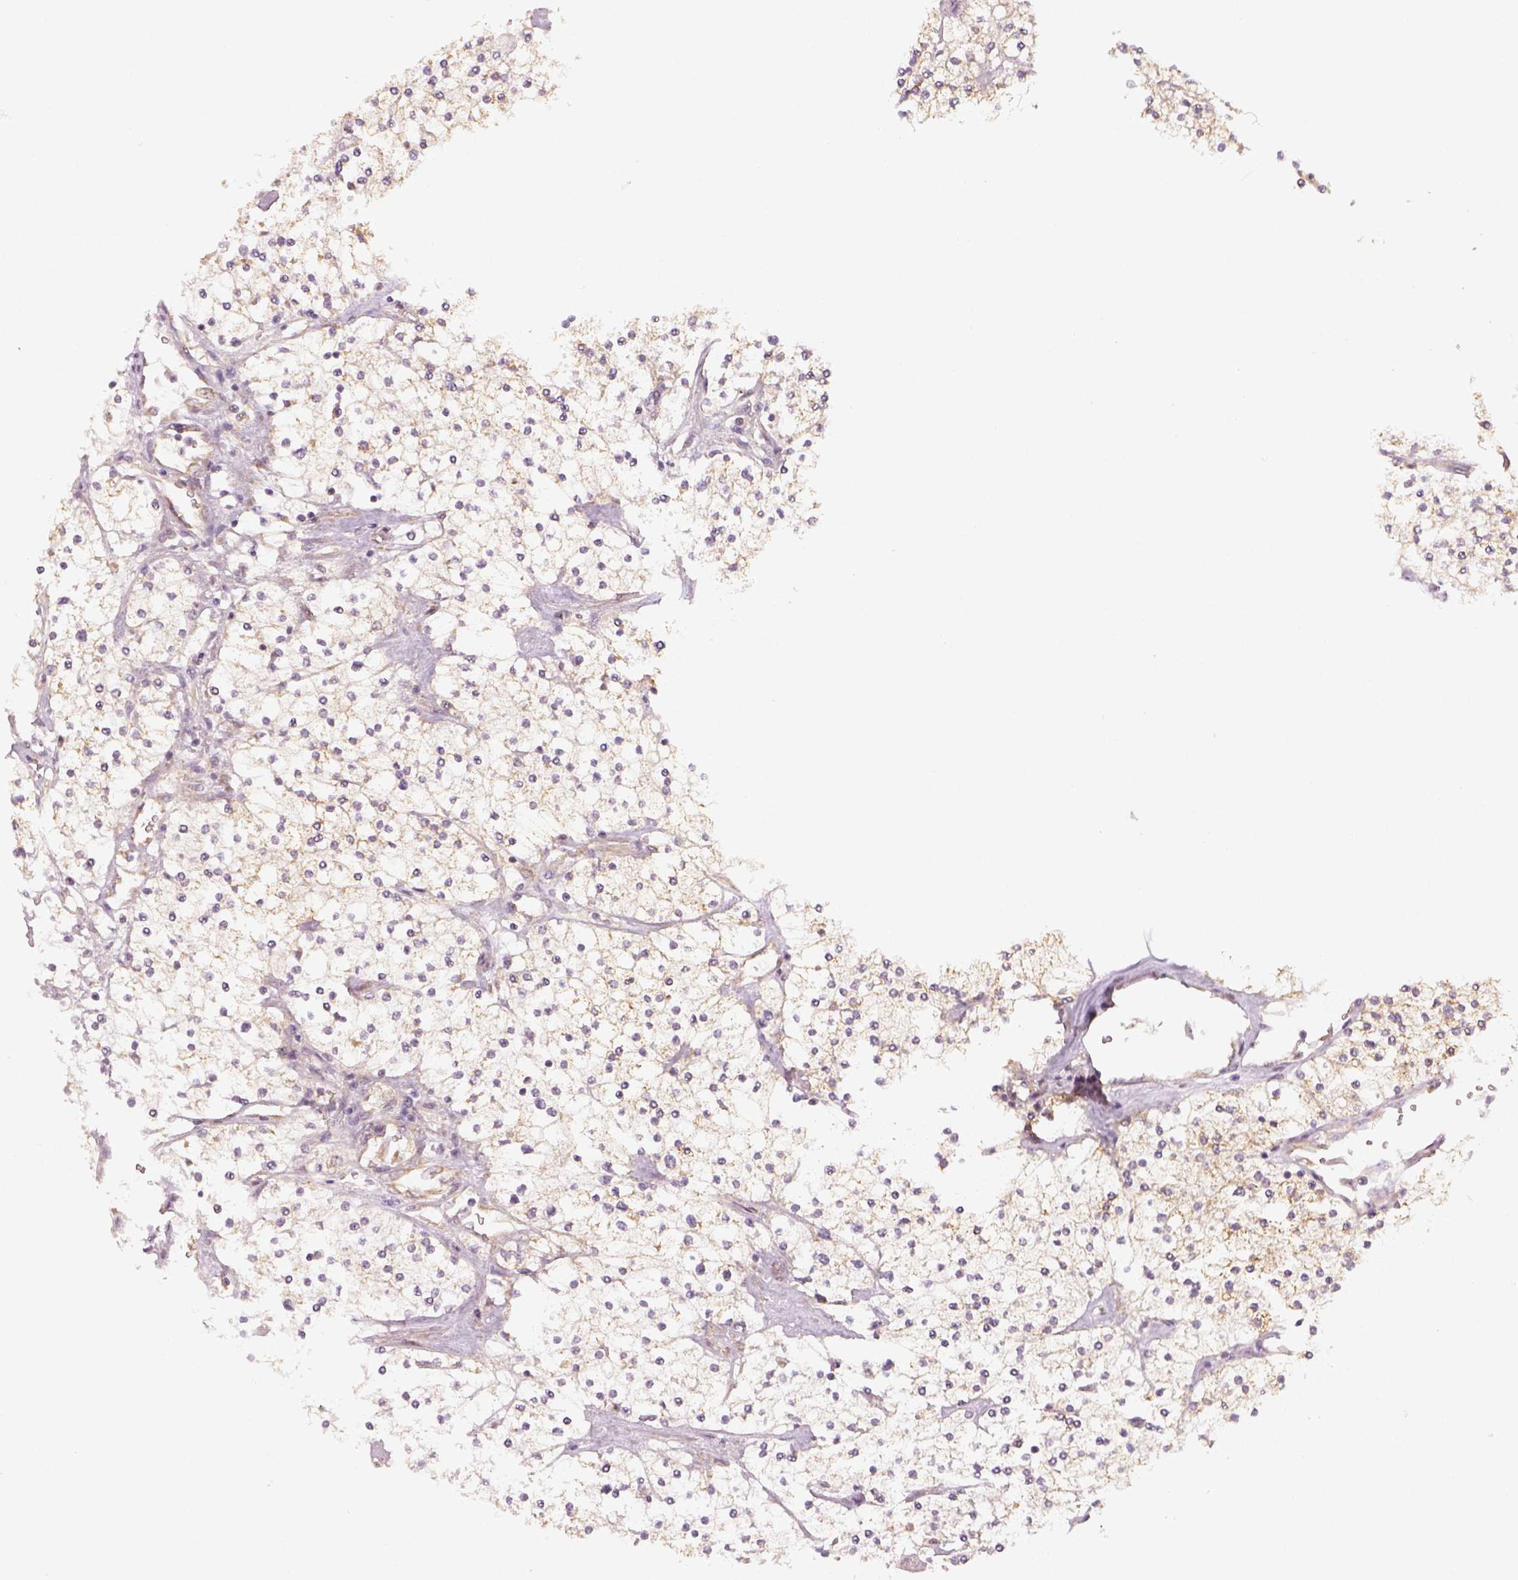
{"staining": {"intensity": "weak", "quantity": ">75%", "location": "cytoplasmic/membranous"}, "tissue": "renal cancer", "cell_type": "Tumor cells", "image_type": "cancer", "snomed": [{"axis": "morphology", "description": "Adenocarcinoma, NOS"}, {"axis": "topography", "description": "Kidney"}], "caption": "Immunohistochemistry (IHC) image of adenocarcinoma (renal) stained for a protein (brown), which exhibits low levels of weak cytoplasmic/membranous positivity in about >75% of tumor cells.", "gene": "PAIP1", "patient": {"sex": "male", "age": 80}}